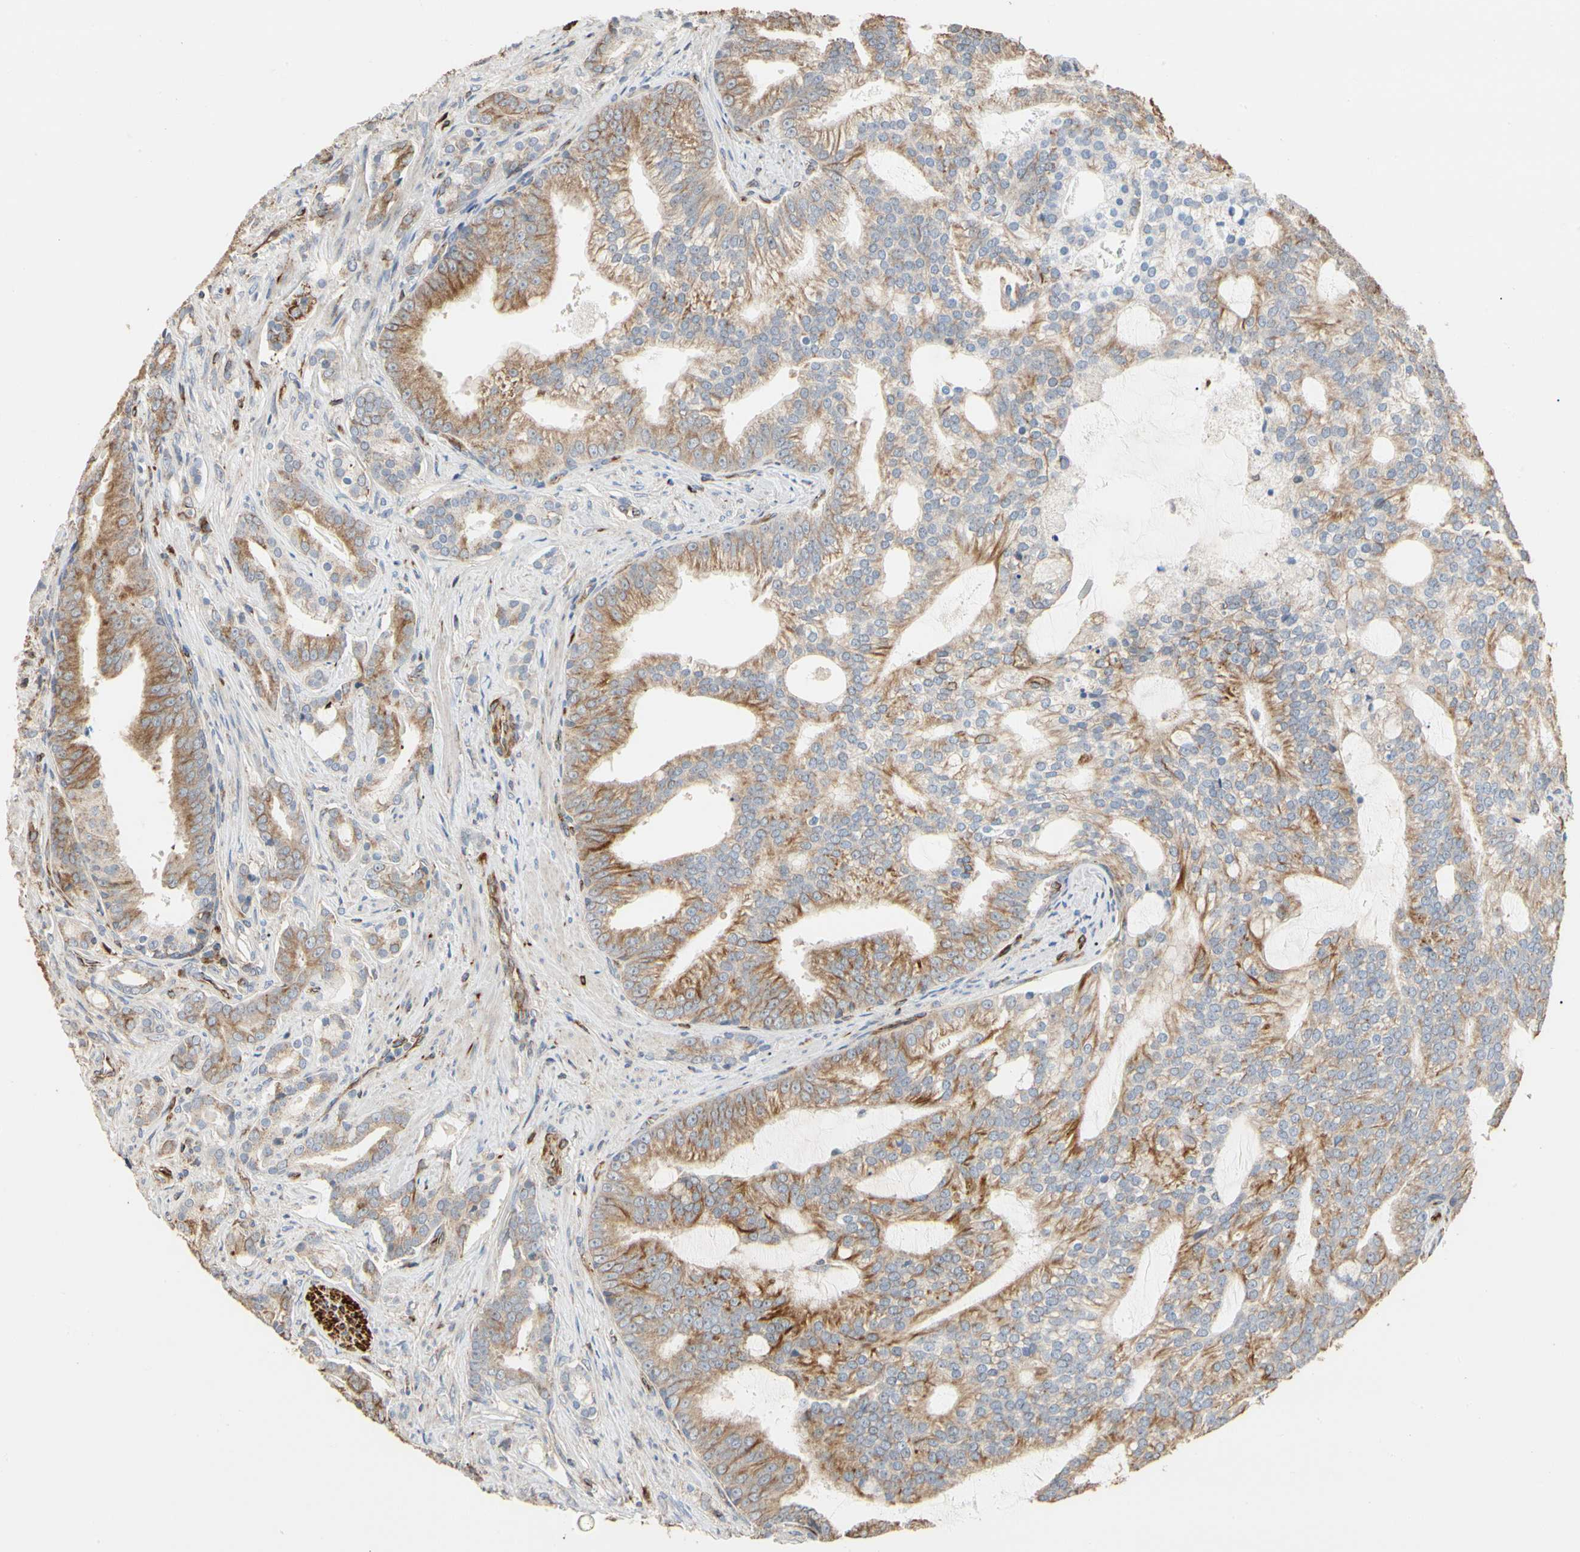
{"staining": {"intensity": "weak", "quantity": "25%-75%", "location": "cytoplasmic/membranous"}, "tissue": "prostate cancer", "cell_type": "Tumor cells", "image_type": "cancer", "snomed": [{"axis": "morphology", "description": "Adenocarcinoma, Low grade"}, {"axis": "topography", "description": "Prostate"}], "caption": "Prostate low-grade adenocarcinoma tissue shows weak cytoplasmic/membranous staining in approximately 25%-75% of tumor cells, visualized by immunohistochemistry. The staining was performed using DAB (3,3'-diaminobenzidine) to visualize the protein expression in brown, while the nuclei were stained in blue with hematoxylin (Magnification: 20x).", "gene": "TUBA1A", "patient": {"sex": "male", "age": 58}}